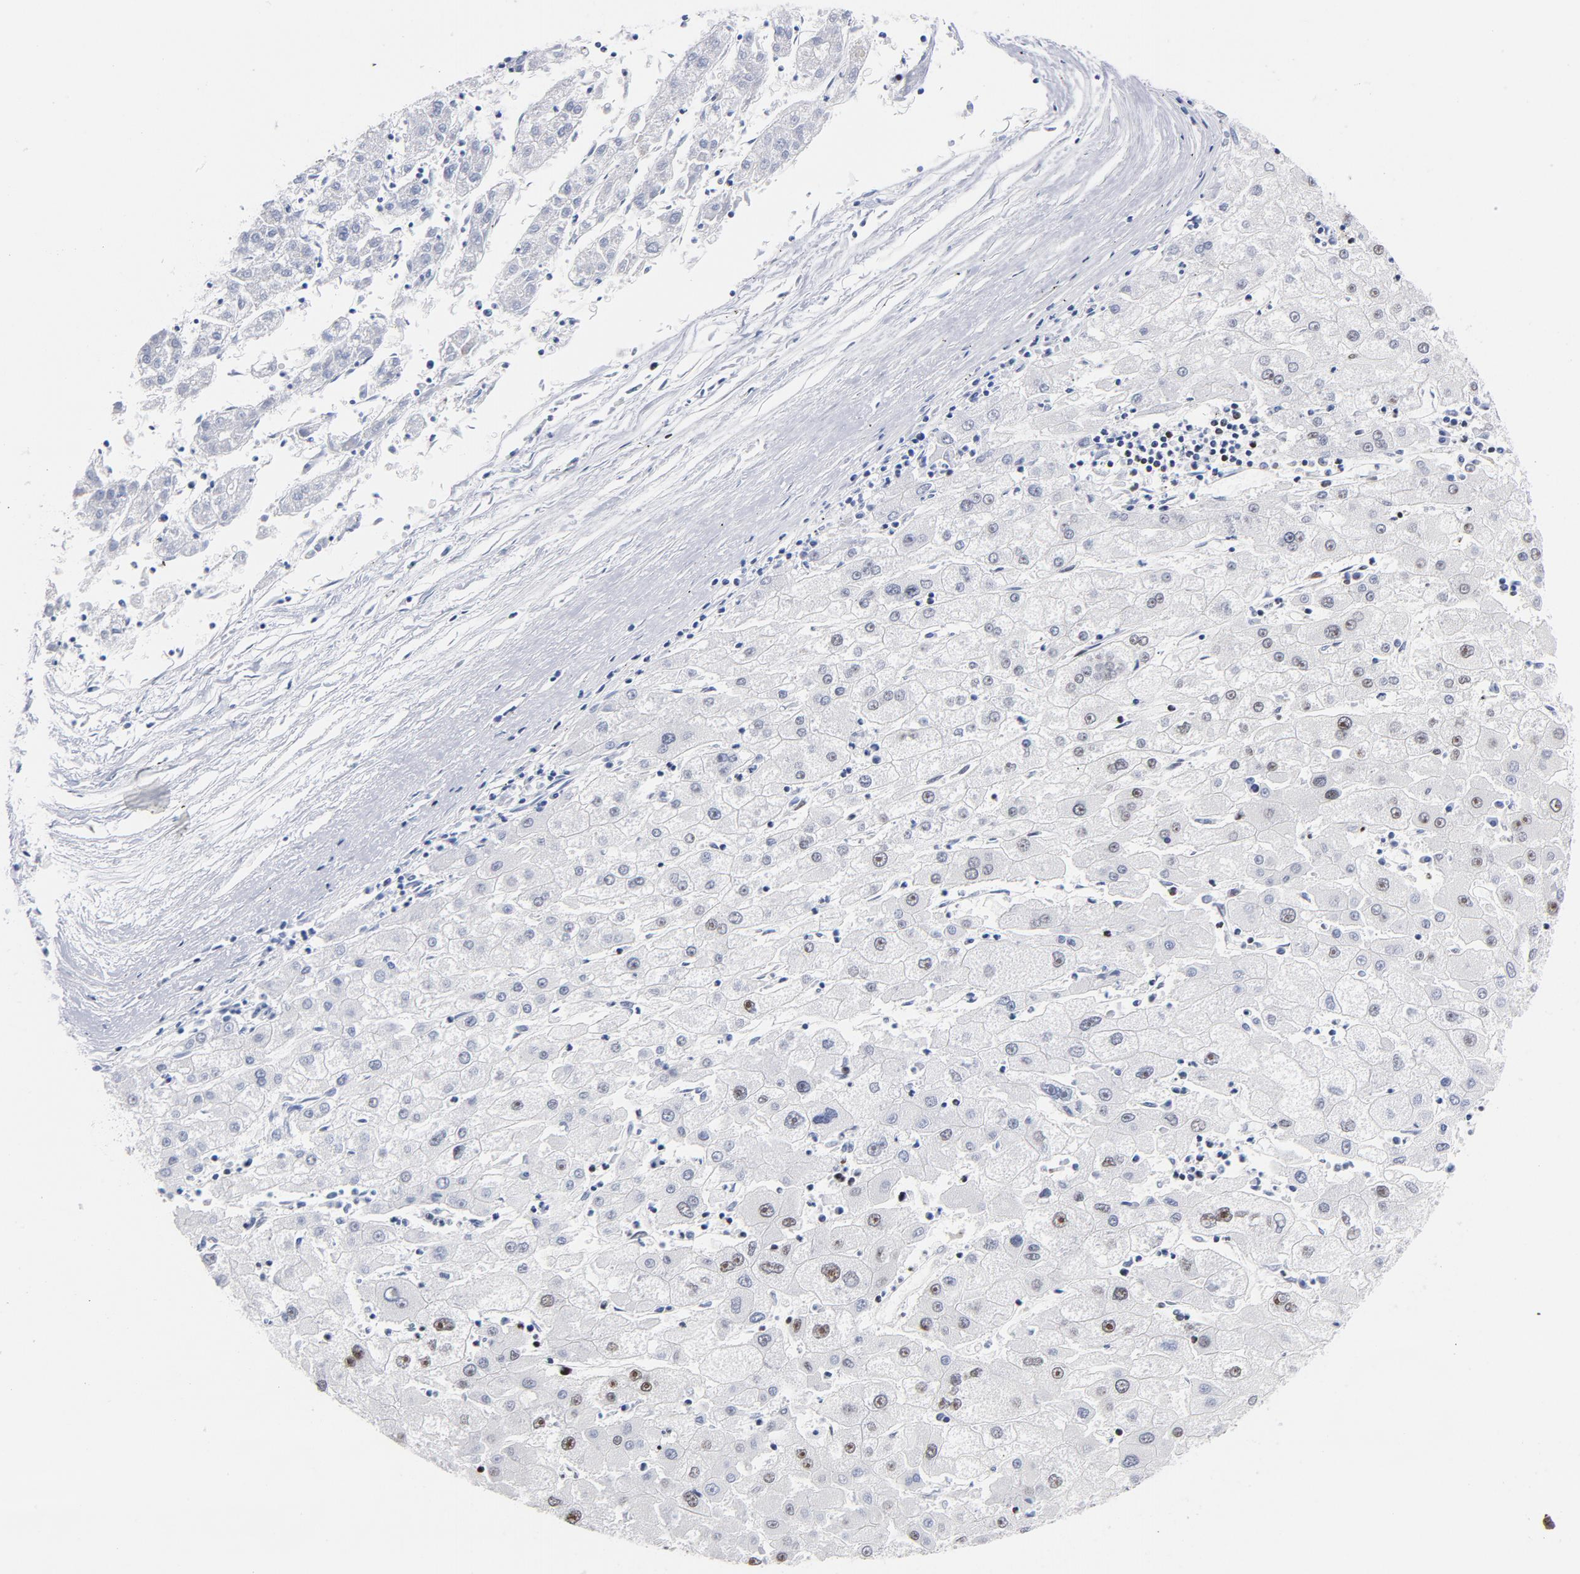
{"staining": {"intensity": "moderate", "quantity": "<25%", "location": "nuclear"}, "tissue": "liver cancer", "cell_type": "Tumor cells", "image_type": "cancer", "snomed": [{"axis": "morphology", "description": "Carcinoma, Hepatocellular, NOS"}, {"axis": "topography", "description": "Liver"}], "caption": "This image displays immunohistochemistry staining of human liver hepatocellular carcinoma, with low moderate nuclear staining in approximately <25% of tumor cells.", "gene": "TOP2B", "patient": {"sex": "male", "age": 72}}